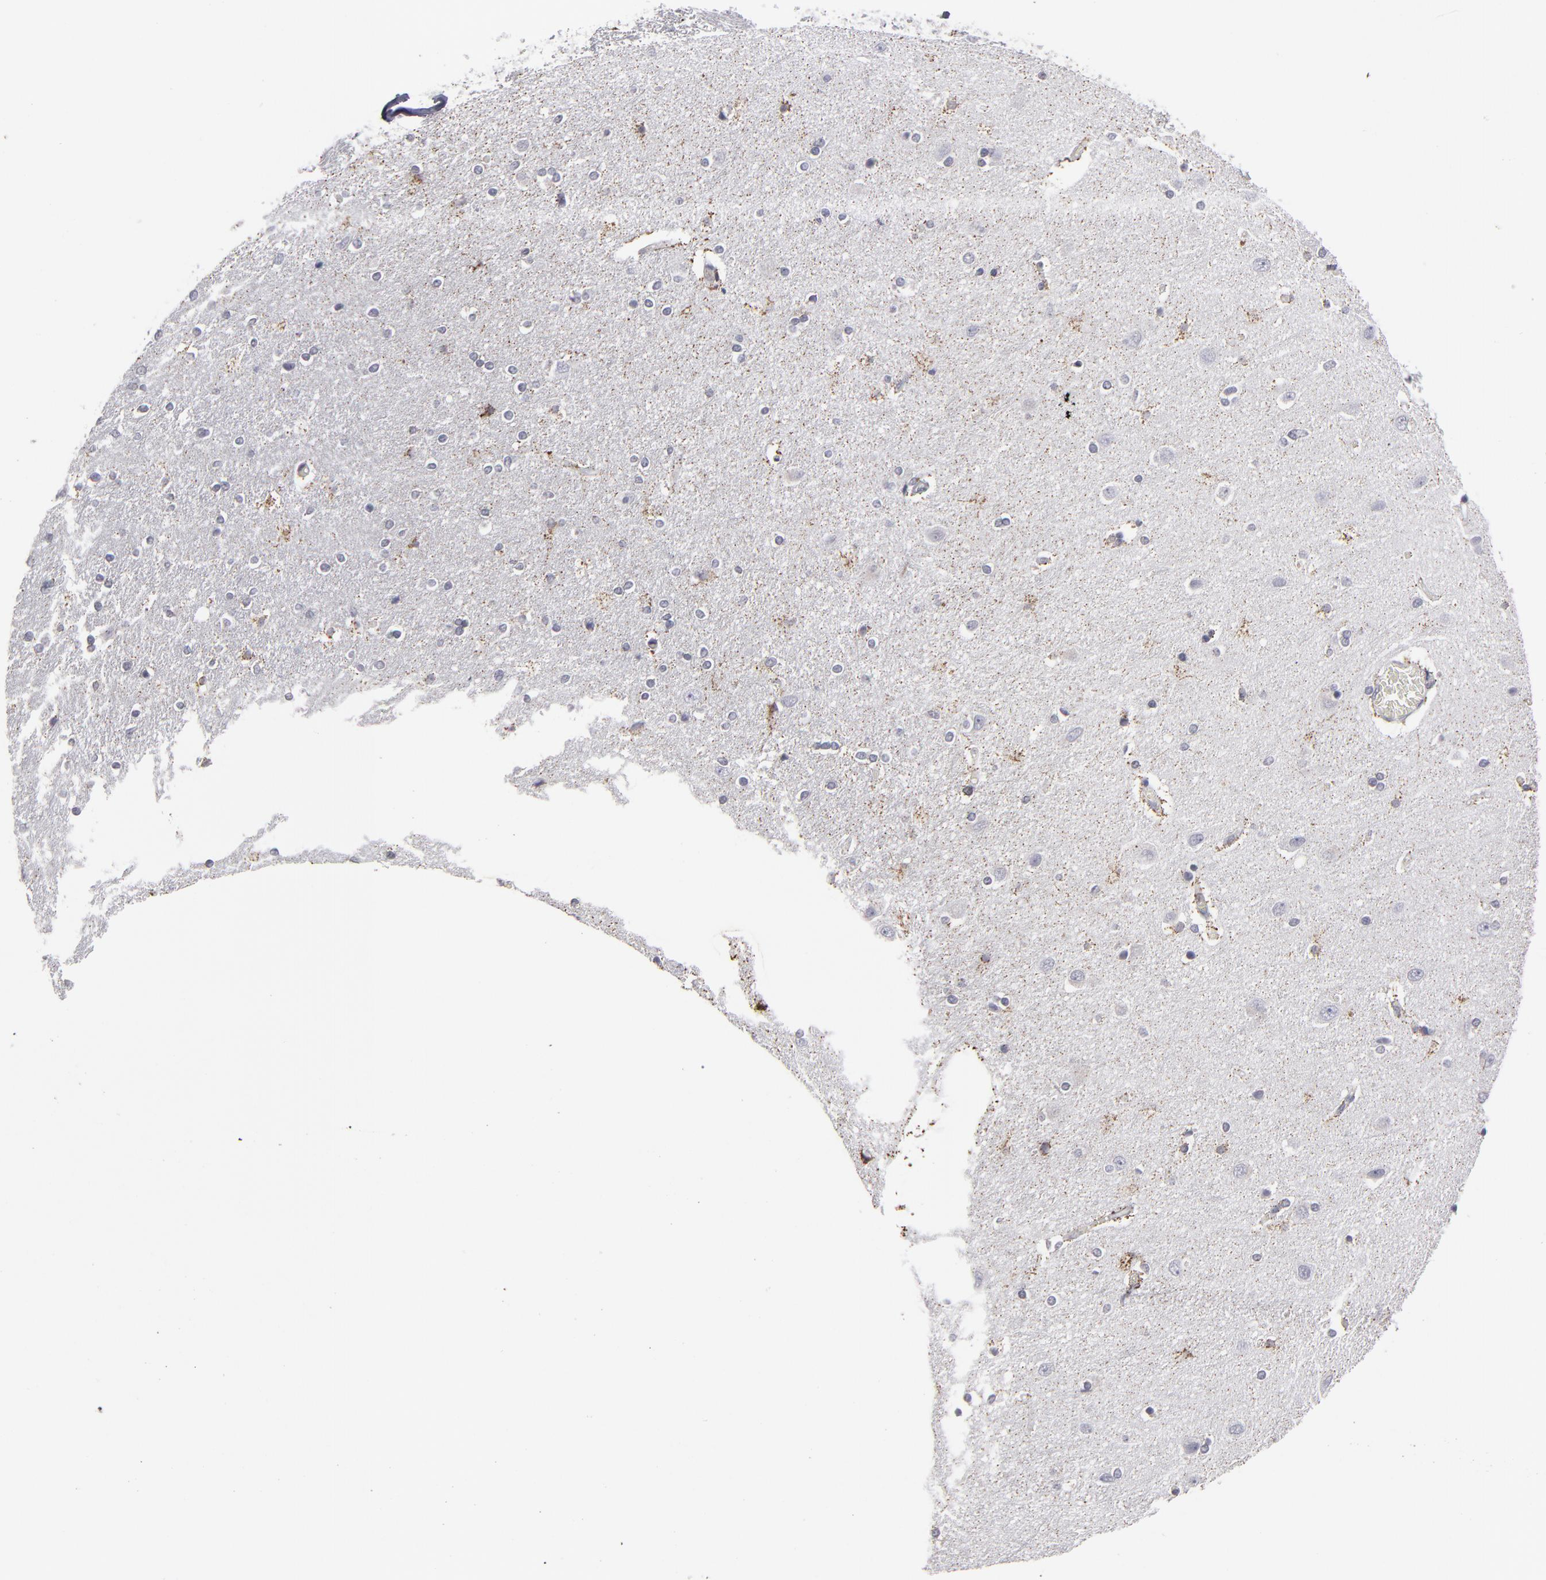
{"staining": {"intensity": "moderate", "quantity": "<25%", "location": "cytoplasmic/membranous"}, "tissue": "caudate", "cell_type": "Glial cells", "image_type": "normal", "snomed": [{"axis": "morphology", "description": "Normal tissue, NOS"}, {"axis": "topography", "description": "Lateral ventricle wall"}], "caption": "IHC staining of benign caudate, which exhibits low levels of moderate cytoplasmic/membranous positivity in about <25% of glial cells indicating moderate cytoplasmic/membranous protein staining. The staining was performed using DAB (3,3'-diaminobenzidine) (brown) for protein detection and nuclei were counterstained in hematoxylin (blue).", "gene": "ODF2", "patient": {"sex": "female", "age": 54}}